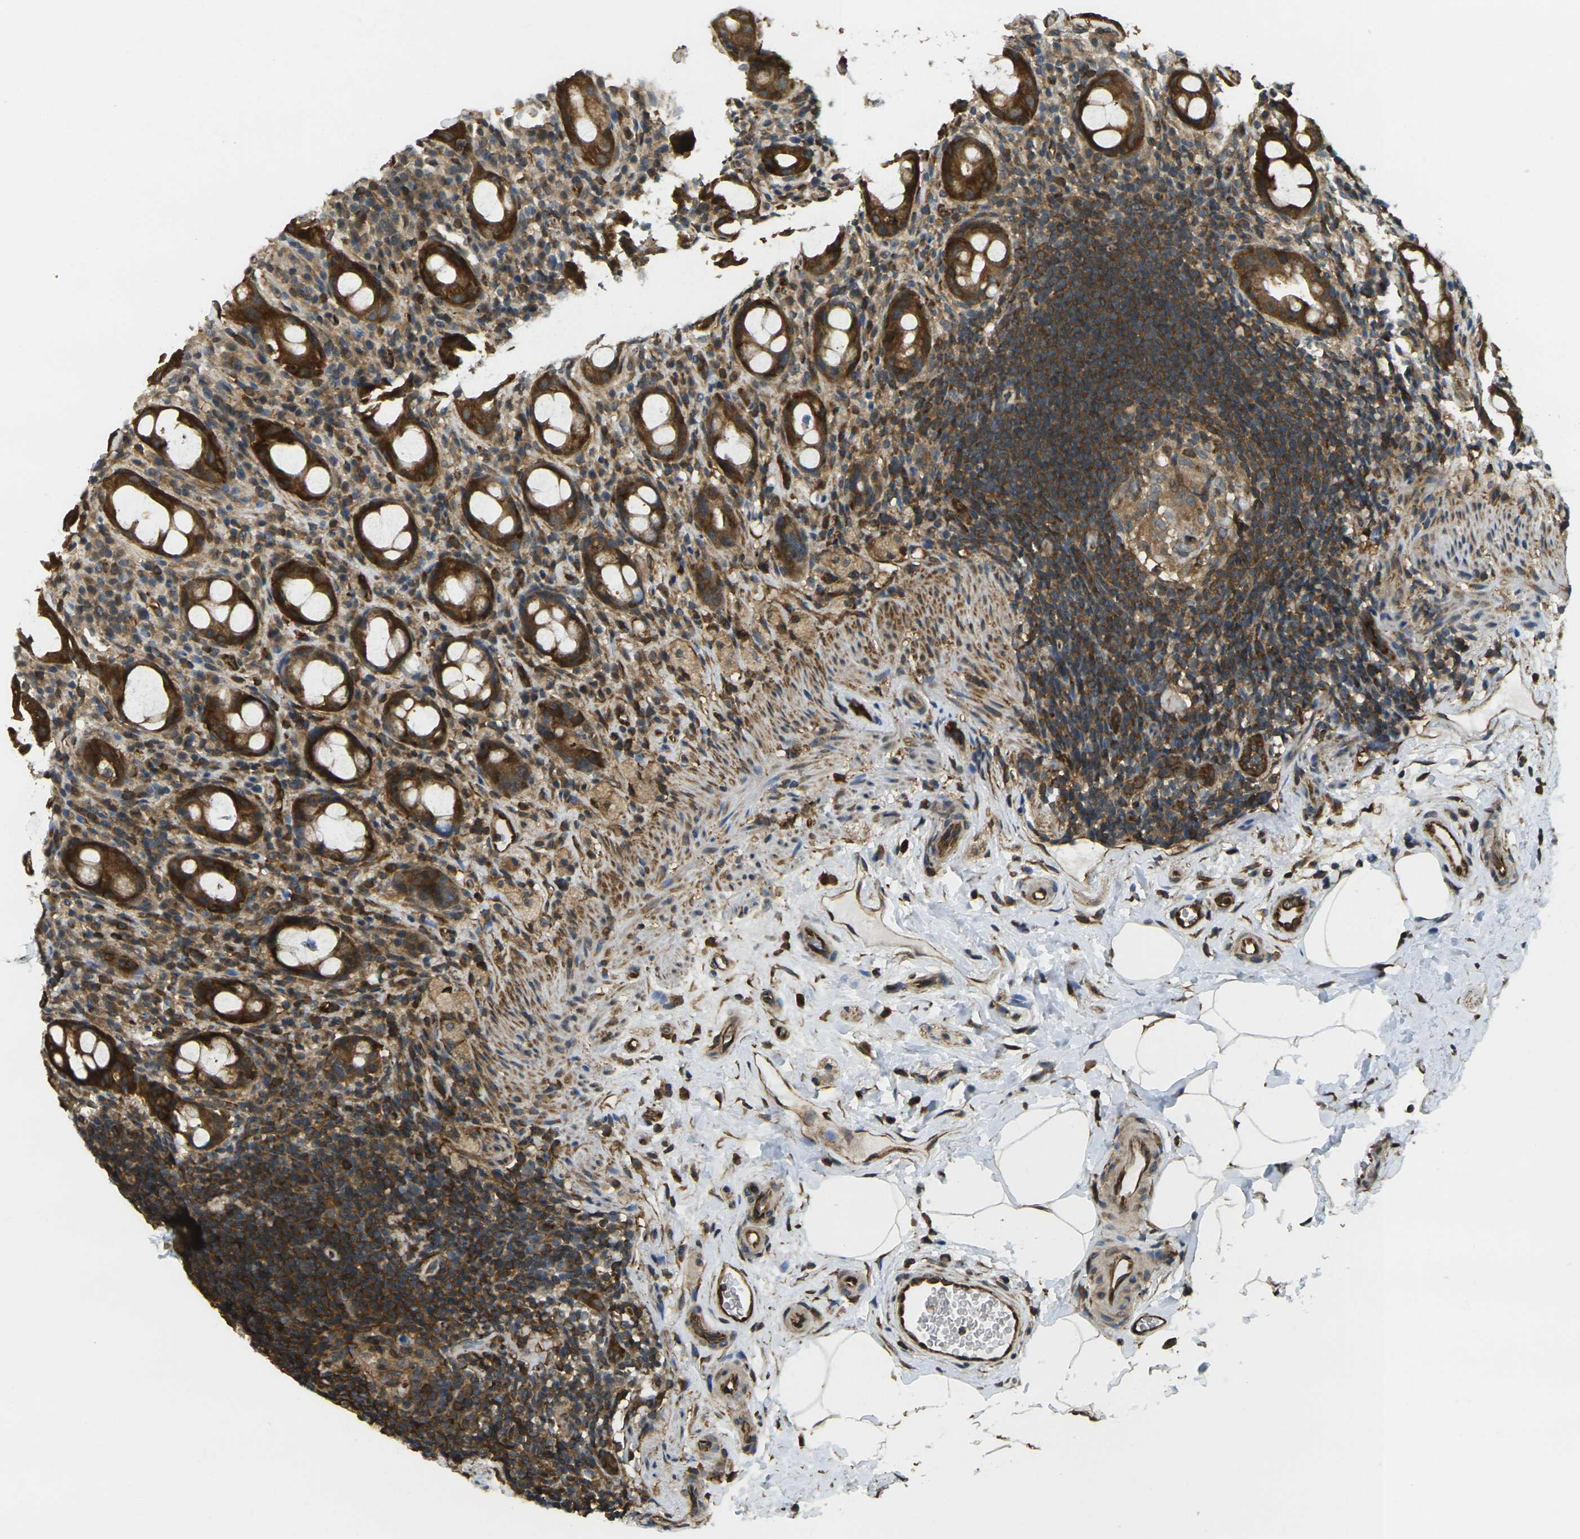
{"staining": {"intensity": "strong", "quantity": ">75%", "location": "cytoplasmic/membranous"}, "tissue": "rectum", "cell_type": "Glandular cells", "image_type": "normal", "snomed": [{"axis": "morphology", "description": "Normal tissue, NOS"}, {"axis": "topography", "description": "Rectum"}], "caption": "High-magnification brightfield microscopy of unremarkable rectum stained with DAB (brown) and counterstained with hematoxylin (blue). glandular cells exhibit strong cytoplasmic/membranous expression is appreciated in approximately>75% of cells. The staining is performed using DAB brown chromogen to label protein expression. The nuclei are counter-stained blue using hematoxylin.", "gene": "CAST", "patient": {"sex": "male", "age": 44}}